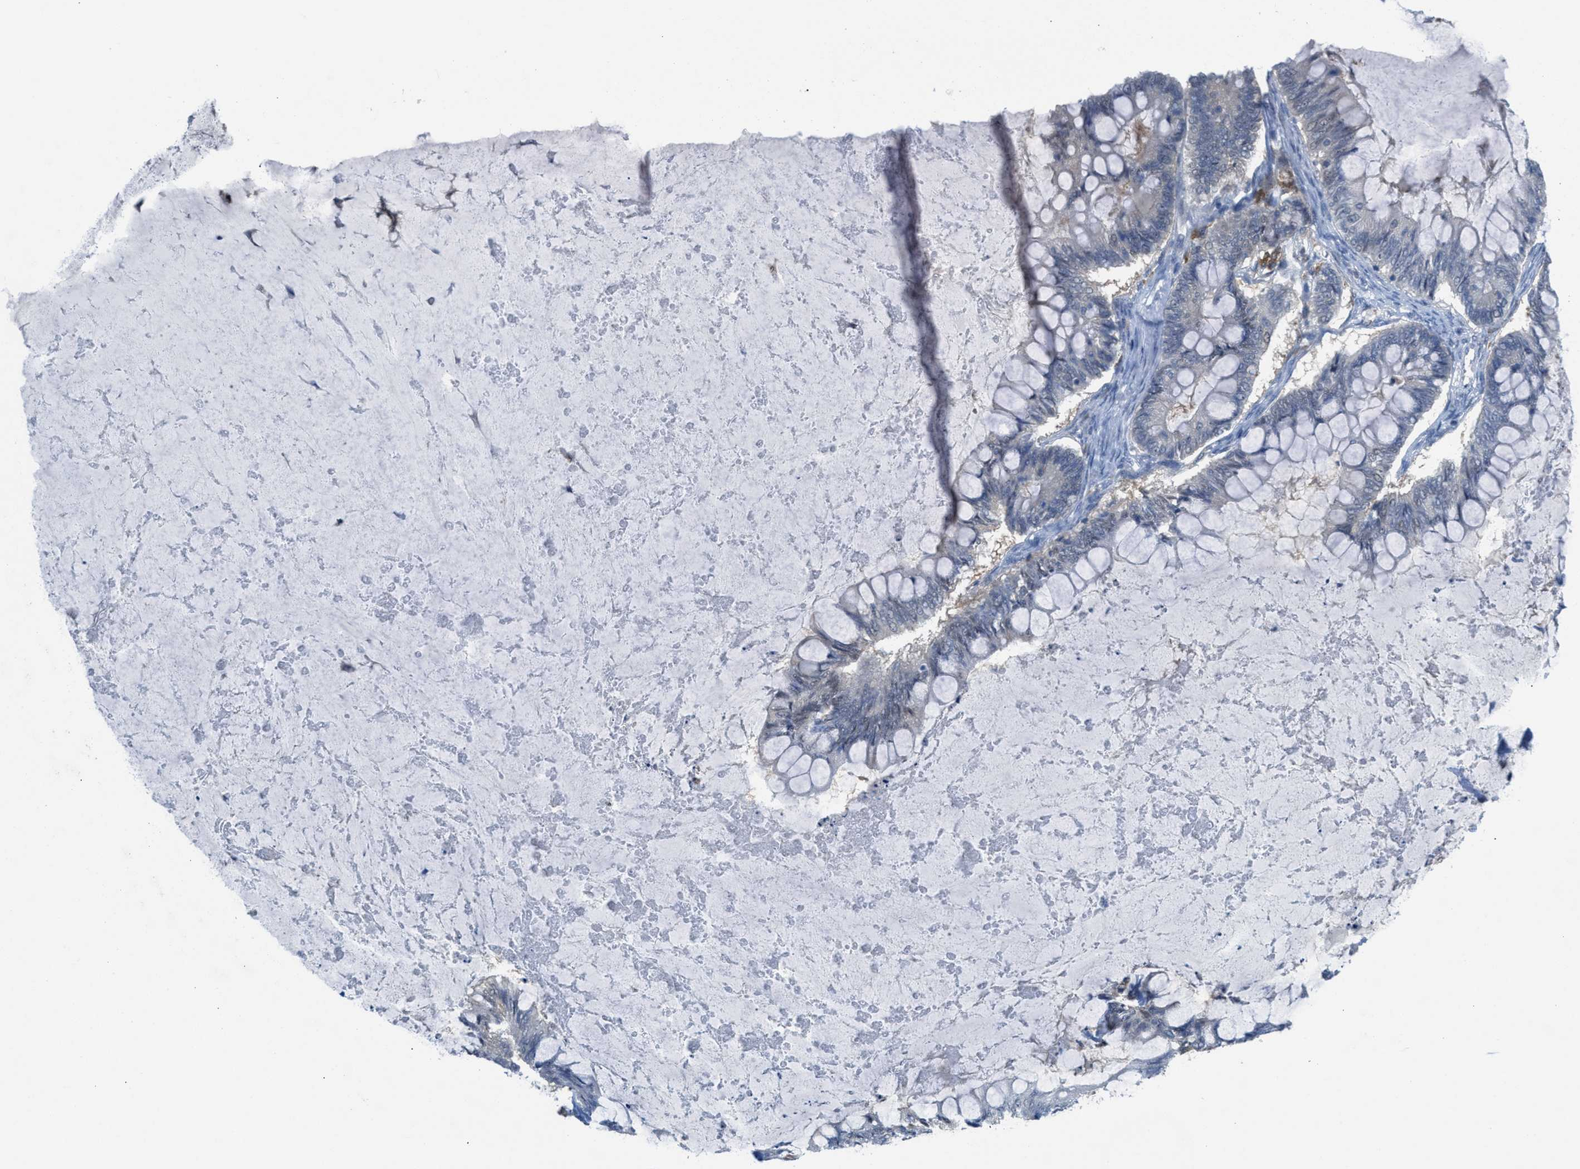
{"staining": {"intensity": "negative", "quantity": "none", "location": "none"}, "tissue": "ovarian cancer", "cell_type": "Tumor cells", "image_type": "cancer", "snomed": [{"axis": "morphology", "description": "Cystadenocarcinoma, mucinous, NOS"}, {"axis": "topography", "description": "Ovary"}], "caption": "This image is of ovarian mucinous cystadenocarcinoma stained with immunohistochemistry to label a protein in brown with the nuclei are counter-stained blue. There is no staining in tumor cells.", "gene": "PPM1D", "patient": {"sex": "female", "age": 61}}